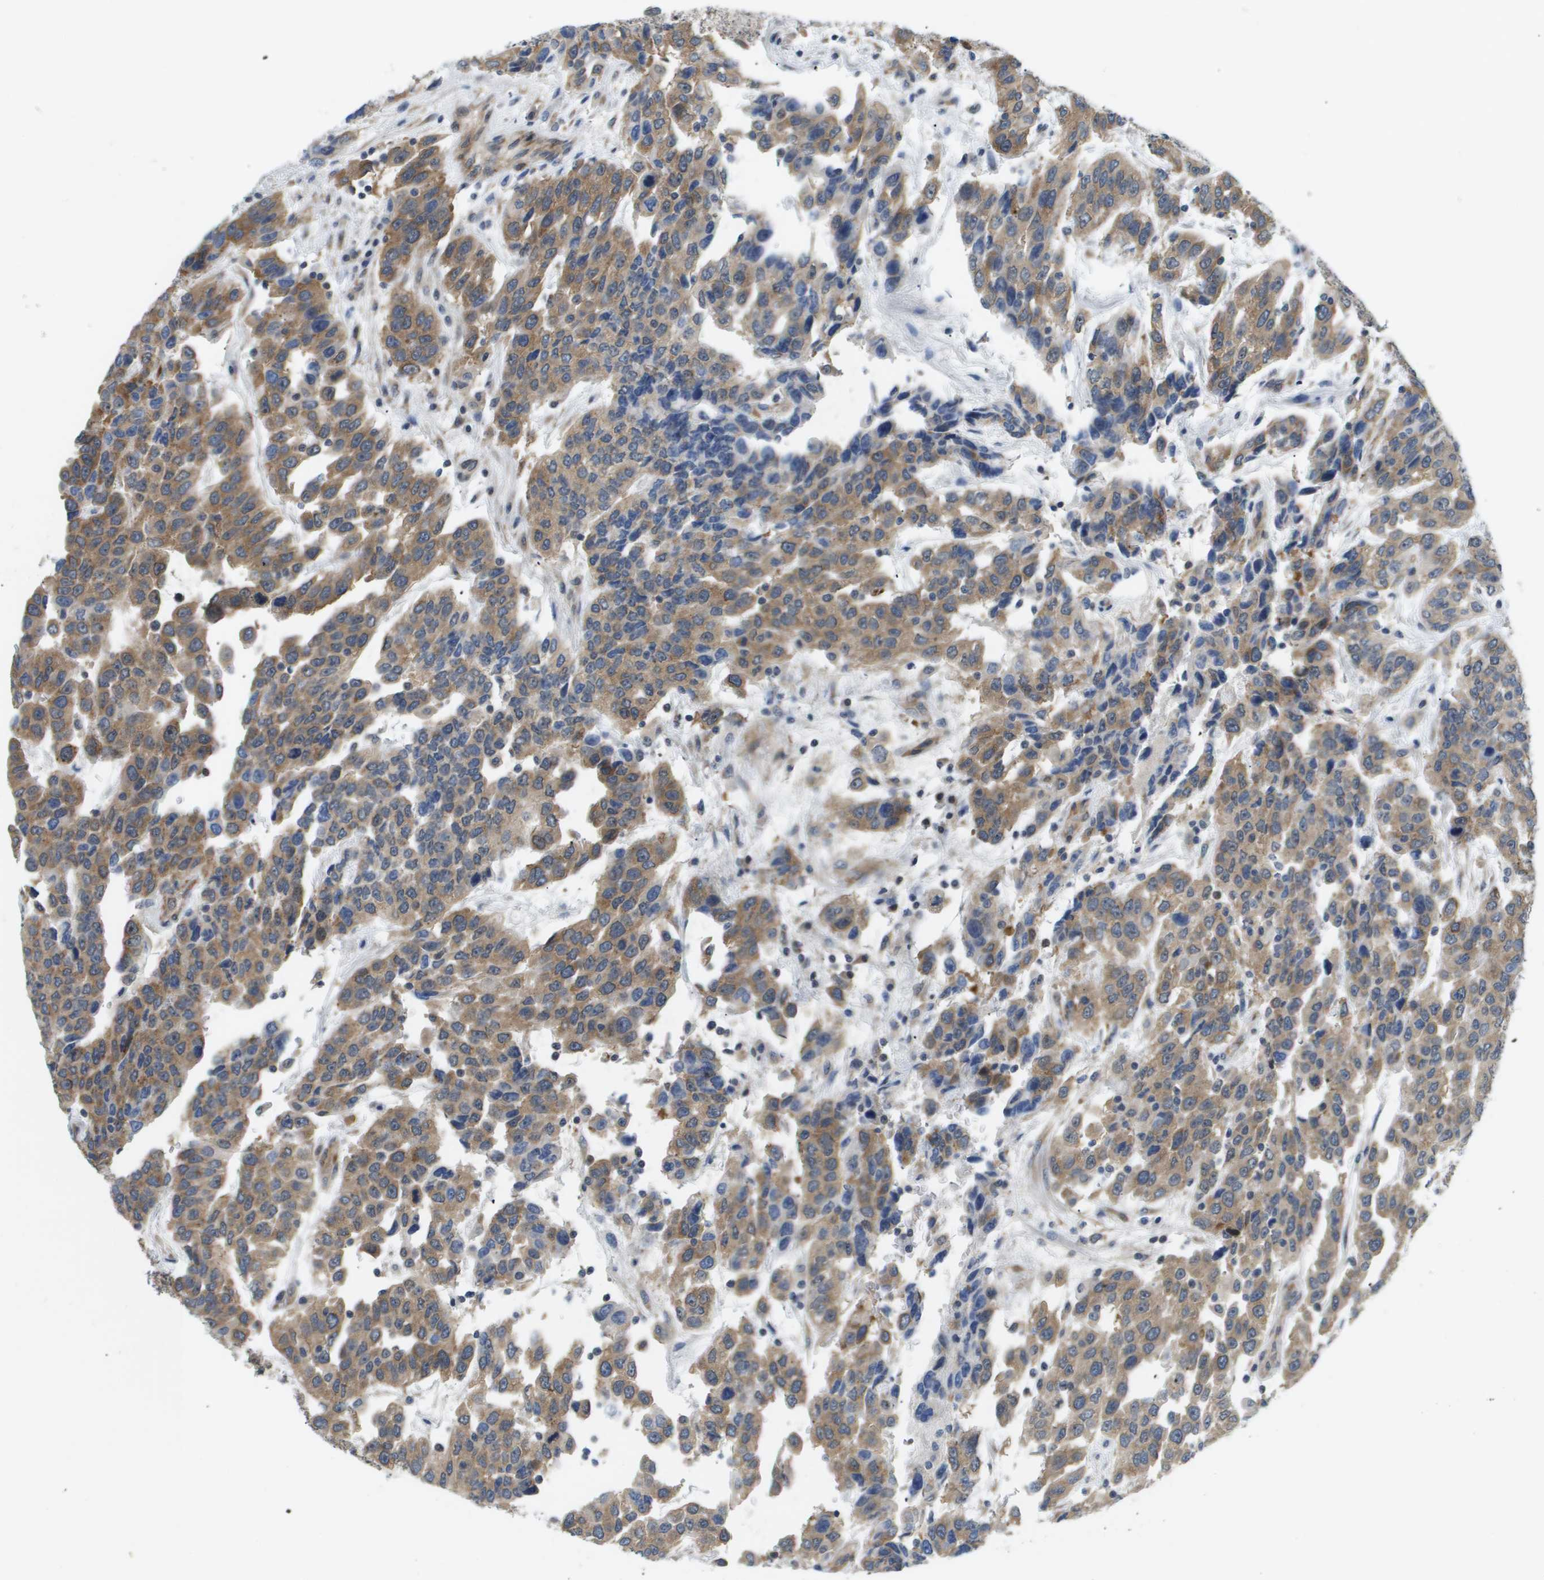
{"staining": {"intensity": "moderate", "quantity": ">75%", "location": "cytoplasmic/membranous"}, "tissue": "urothelial cancer", "cell_type": "Tumor cells", "image_type": "cancer", "snomed": [{"axis": "morphology", "description": "Urothelial carcinoma, High grade"}, {"axis": "topography", "description": "Urinary bladder"}], "caption": "Approximately >75% of tumor cells in human urothelial carcinoma (high-grade) show moderate cytoplasmic/membranous protein positivity as visualized by brown immunohistochemical staining.", "gene": "OTUD5", "patient": {"sex": "female", "age": 80}}